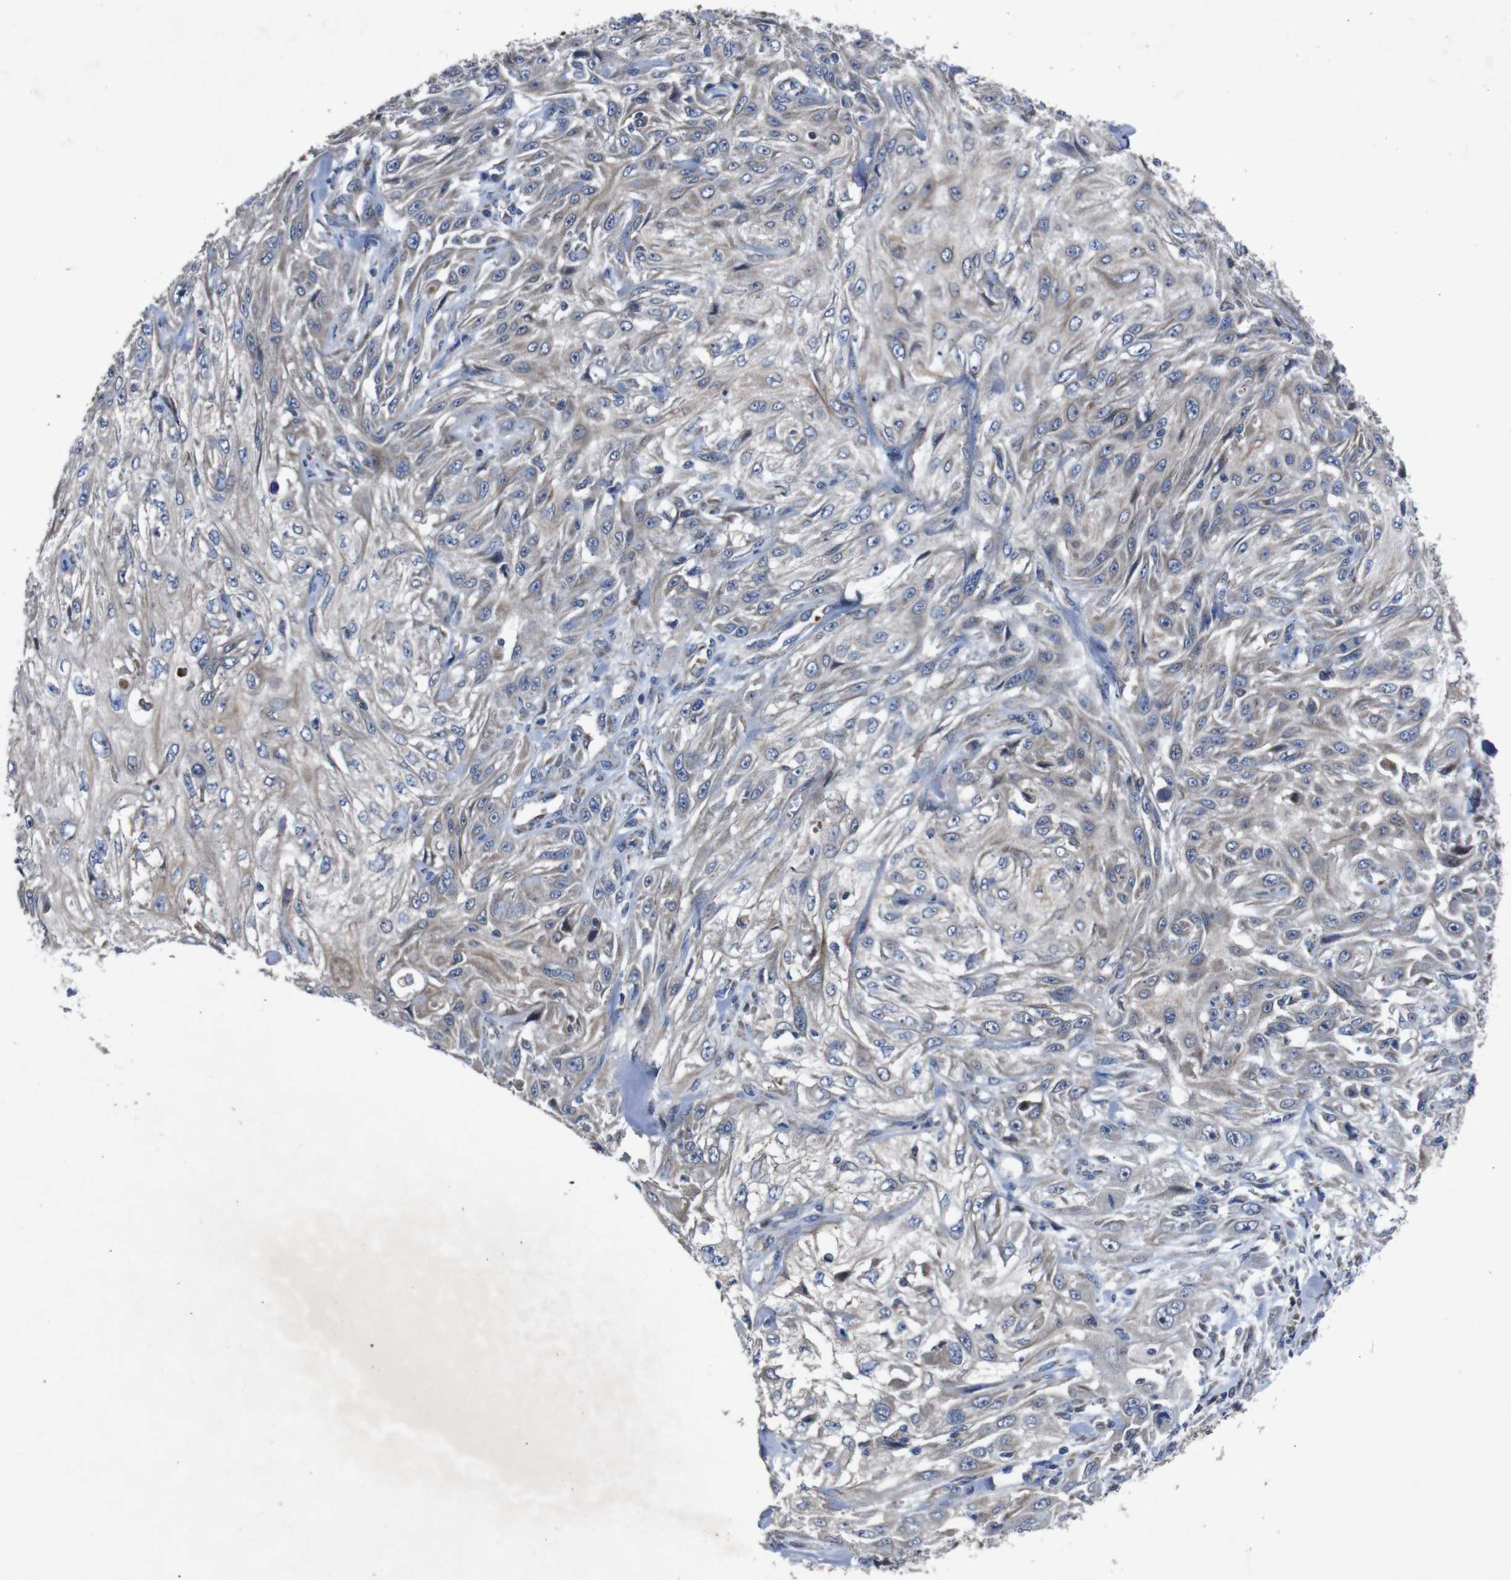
{"staining": {"intensity": "negative", "quantity": "none", "location": "none"}, "tissue": "skin cancer", "cell_type": "Tumor cells", "image_type": "cancer", "snomed": [{"axis": "morphology", "description": "Squamous cell carcinoma, NOS"}, {"axis": "topography", "description": "Skin"}], "caption": "An image of human squamous cell carcinoma (skin) is negative for staining in tumor cells. (DAB (3,3'-diaminobenzidine) immunohistochemistry (IHC), high magnification).", "gene": "CHST10", "patient": {"sex": "male", "age": 75}}